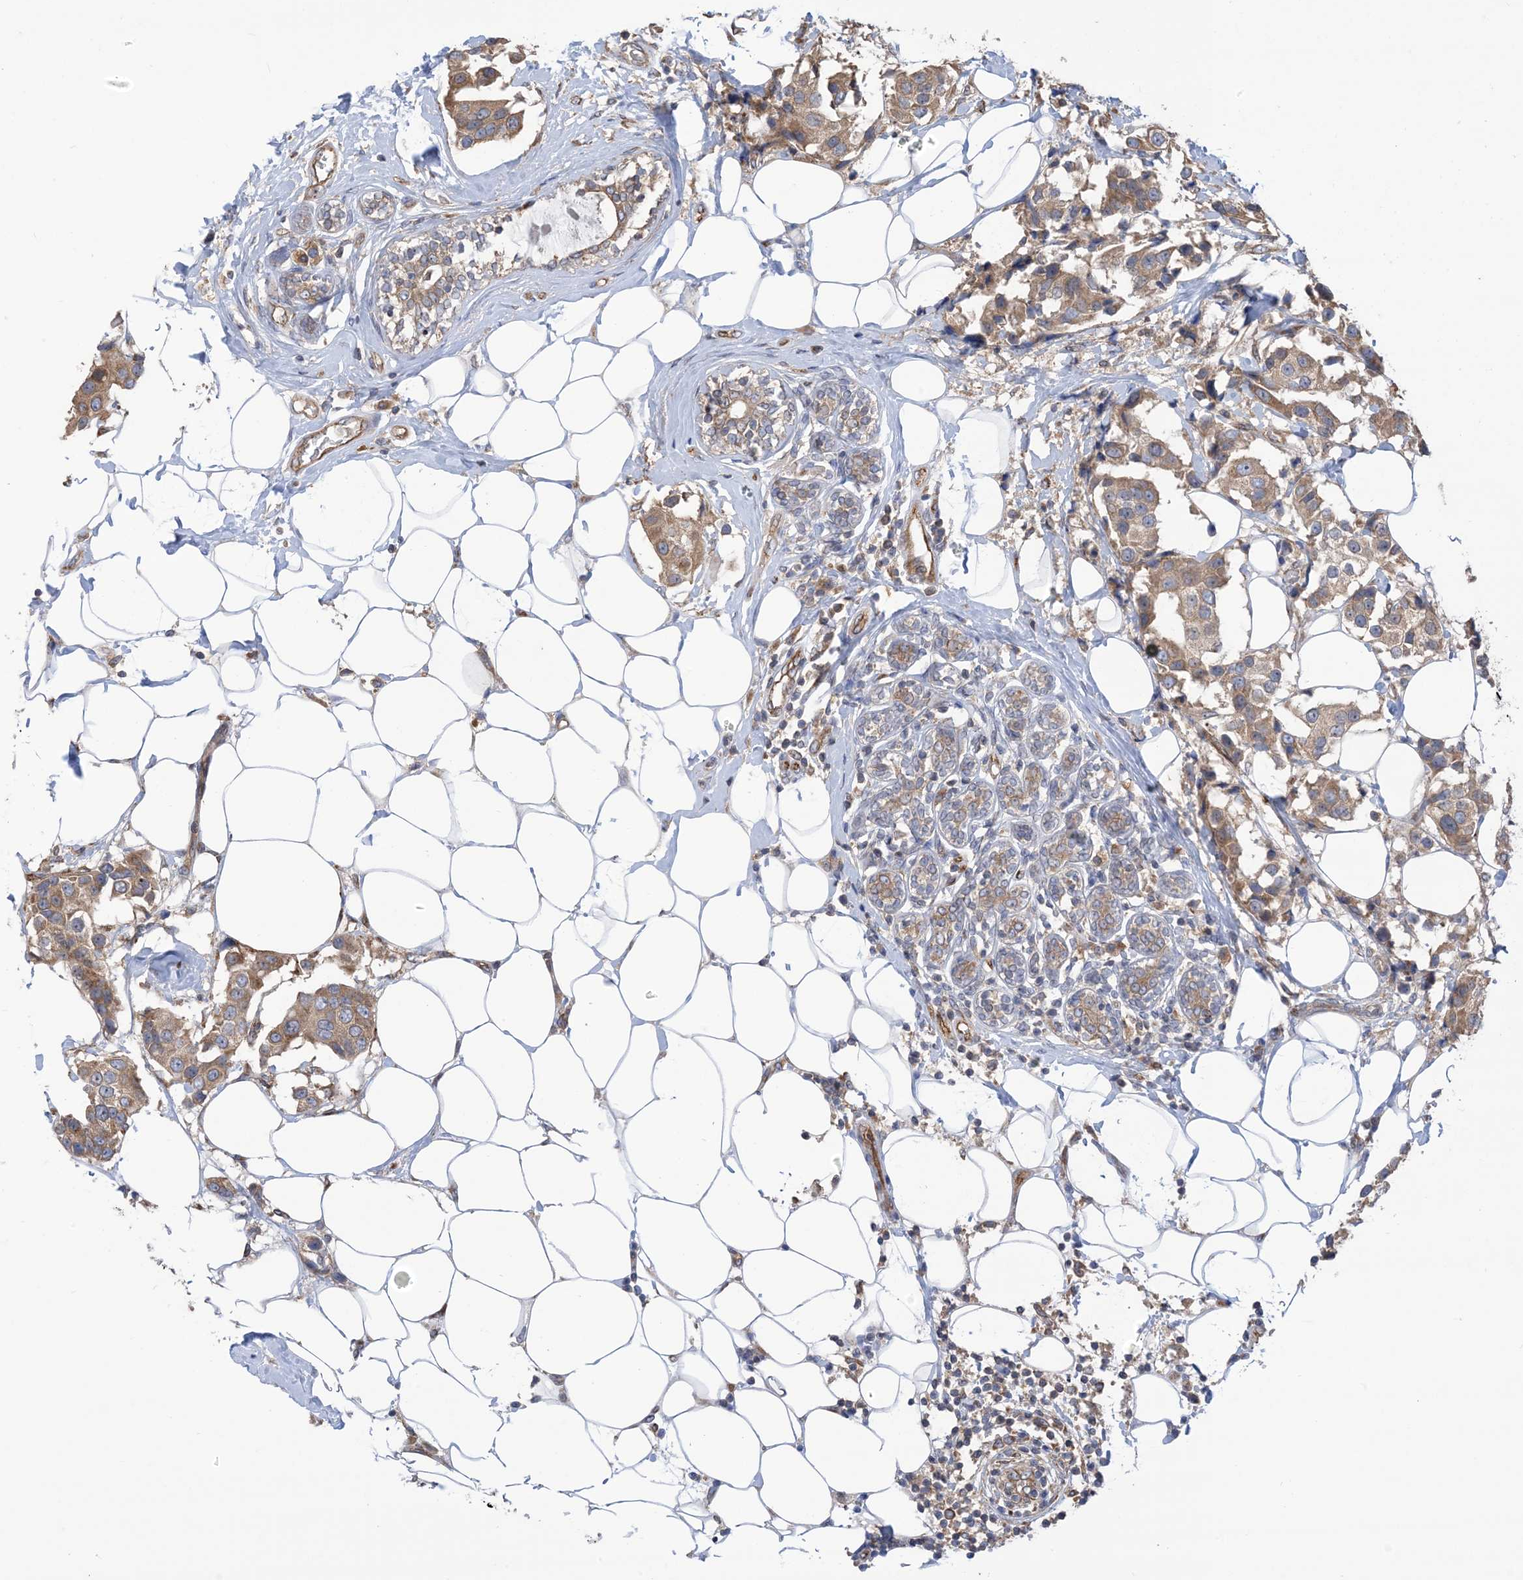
{"staining": {"intensity": "moderate", "quantity": ">75%", "location": "cytoplasmic/membranous"}, "tissue": "breast cancer", "cell_type": "Tumor cells", "image_type": "cancer", "snomed": [{"axis": "morphology", "description": "Normal tissue, NOS"}, {"axis": "morphology", "description": "Duct carcinoma"}, {"axis": "topography", "description": "Breast"}], "caption": "Invasive ductal carcinoma (breast) stained with a brown dye demonstrates moderate cytoplasmic/membranous positive staining in approximately >75% of tumor cells.", "gene": "CLEC16A", "patient": {"sex": "female", "age": 39}}